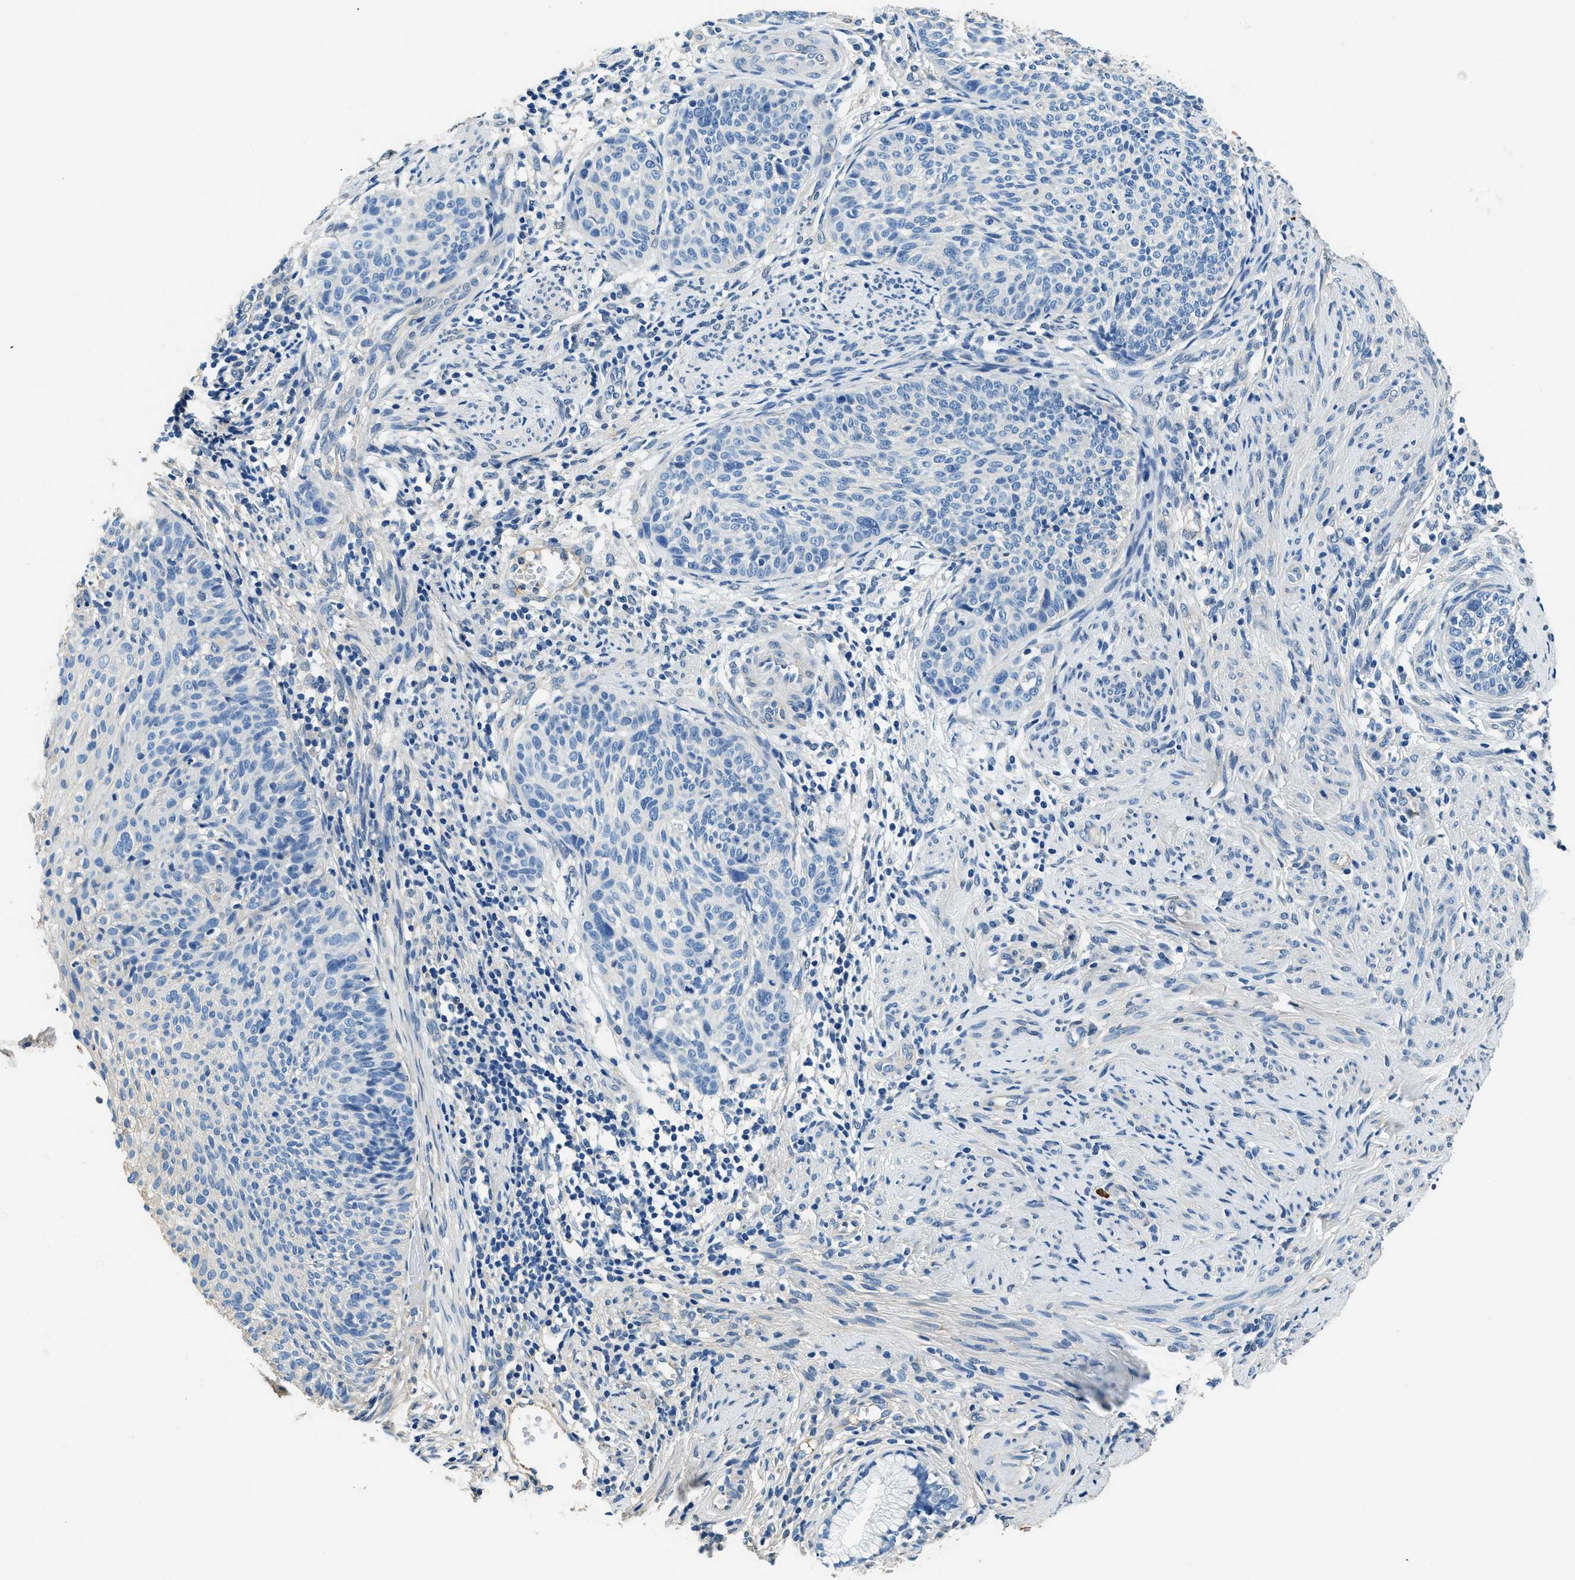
{"staining": {"intensity": "negative", "quantity": "none", "location": "none"}, "tissue": "cervical cancer", "cell_type": "Tumor cells", "image_type": "cancer", "snomed": [{"axis": "morphology", "description": "Squamous cell carcinoma, NOS"}, {"axis": "topography", "description": "Cervix"}], "caption": "IHC histopathology image of neoplastic tissue: human cervical cancer stained with DAB exhibits no significant protein expression in tumor cells.", "gene": "TMEM186", "patient": {"sex": "female", "age": 70}}